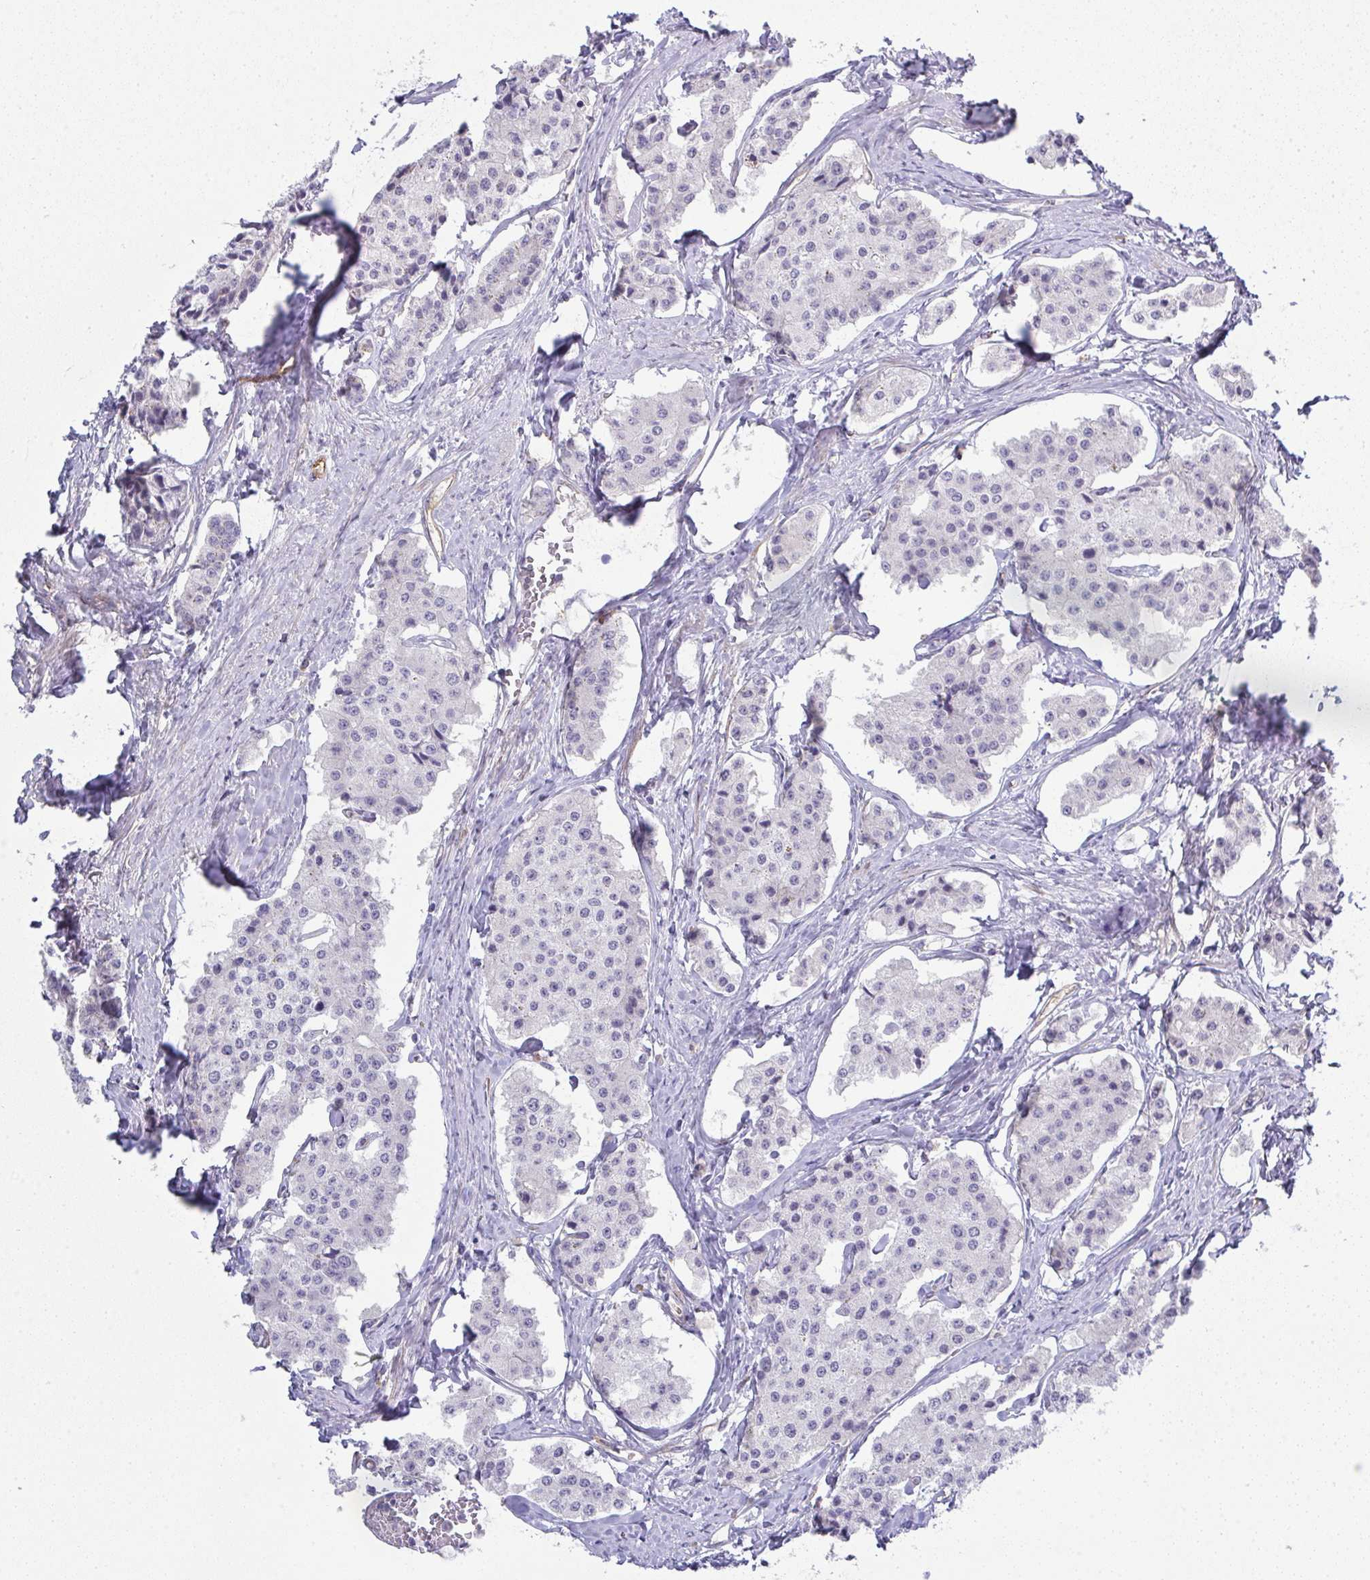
{"staining": {"intensity": "negative", "quantity": "none", "location": "none"}, "tissue": "carcinoid", "cell_type": "Tumor cells", "image_type": "cancer", "snomed": [{"axis": "morphology", "description": "Carcinoid, malignant, NOS"}, {"axis": "topography", "description": "Small intestine"}], "caption": "The image shows no staining of tumor cells in carcinoid. (IHC, brightfield microscopy, high magnification).", "gene": "UBE2S", "patient": {"sex": "female", "age": 65}}